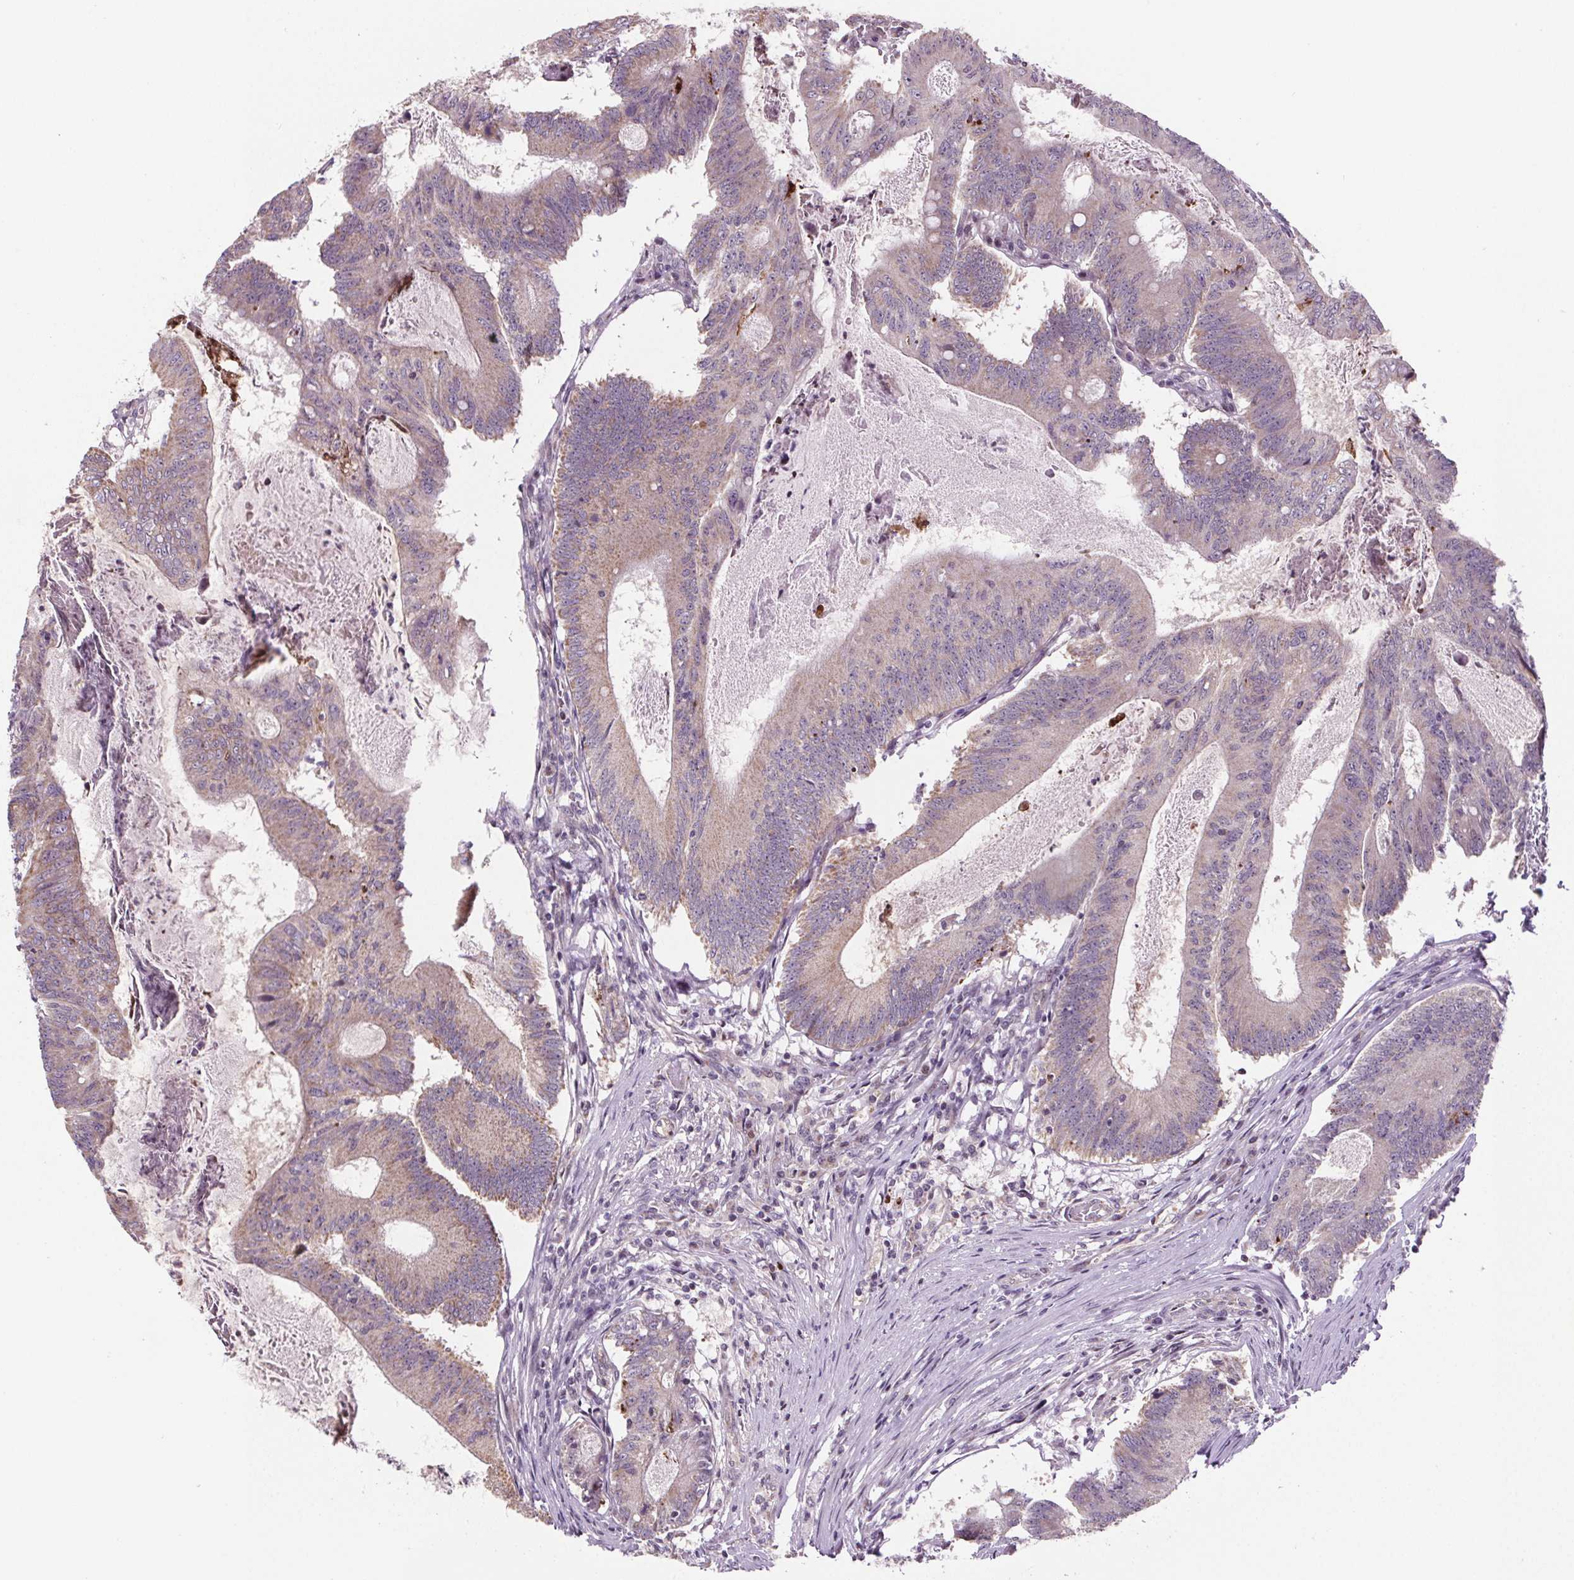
{"staining": {"intensity": "weak", "quantity": "25%-75%", "location": "cytoplasmic/membranous"}, "tissue": "colorectal cancer", "cell_type": "Tumor cells", "image_type": "cancer", "snomed": [{"axis": "morphology", "description": "Adenocarcinoma, NOS"}, {"axis": "topography", "description": "Colon"}], "caption": "There is low levels of weak cytoplasmic/membranous expression in tumor cells of adenocarcinoma (colorectal), as demonstrated by immunohistochemical staining (brown color).", "gene": "SUCLA2", "patient": {"sex": "female", "age": 70}}